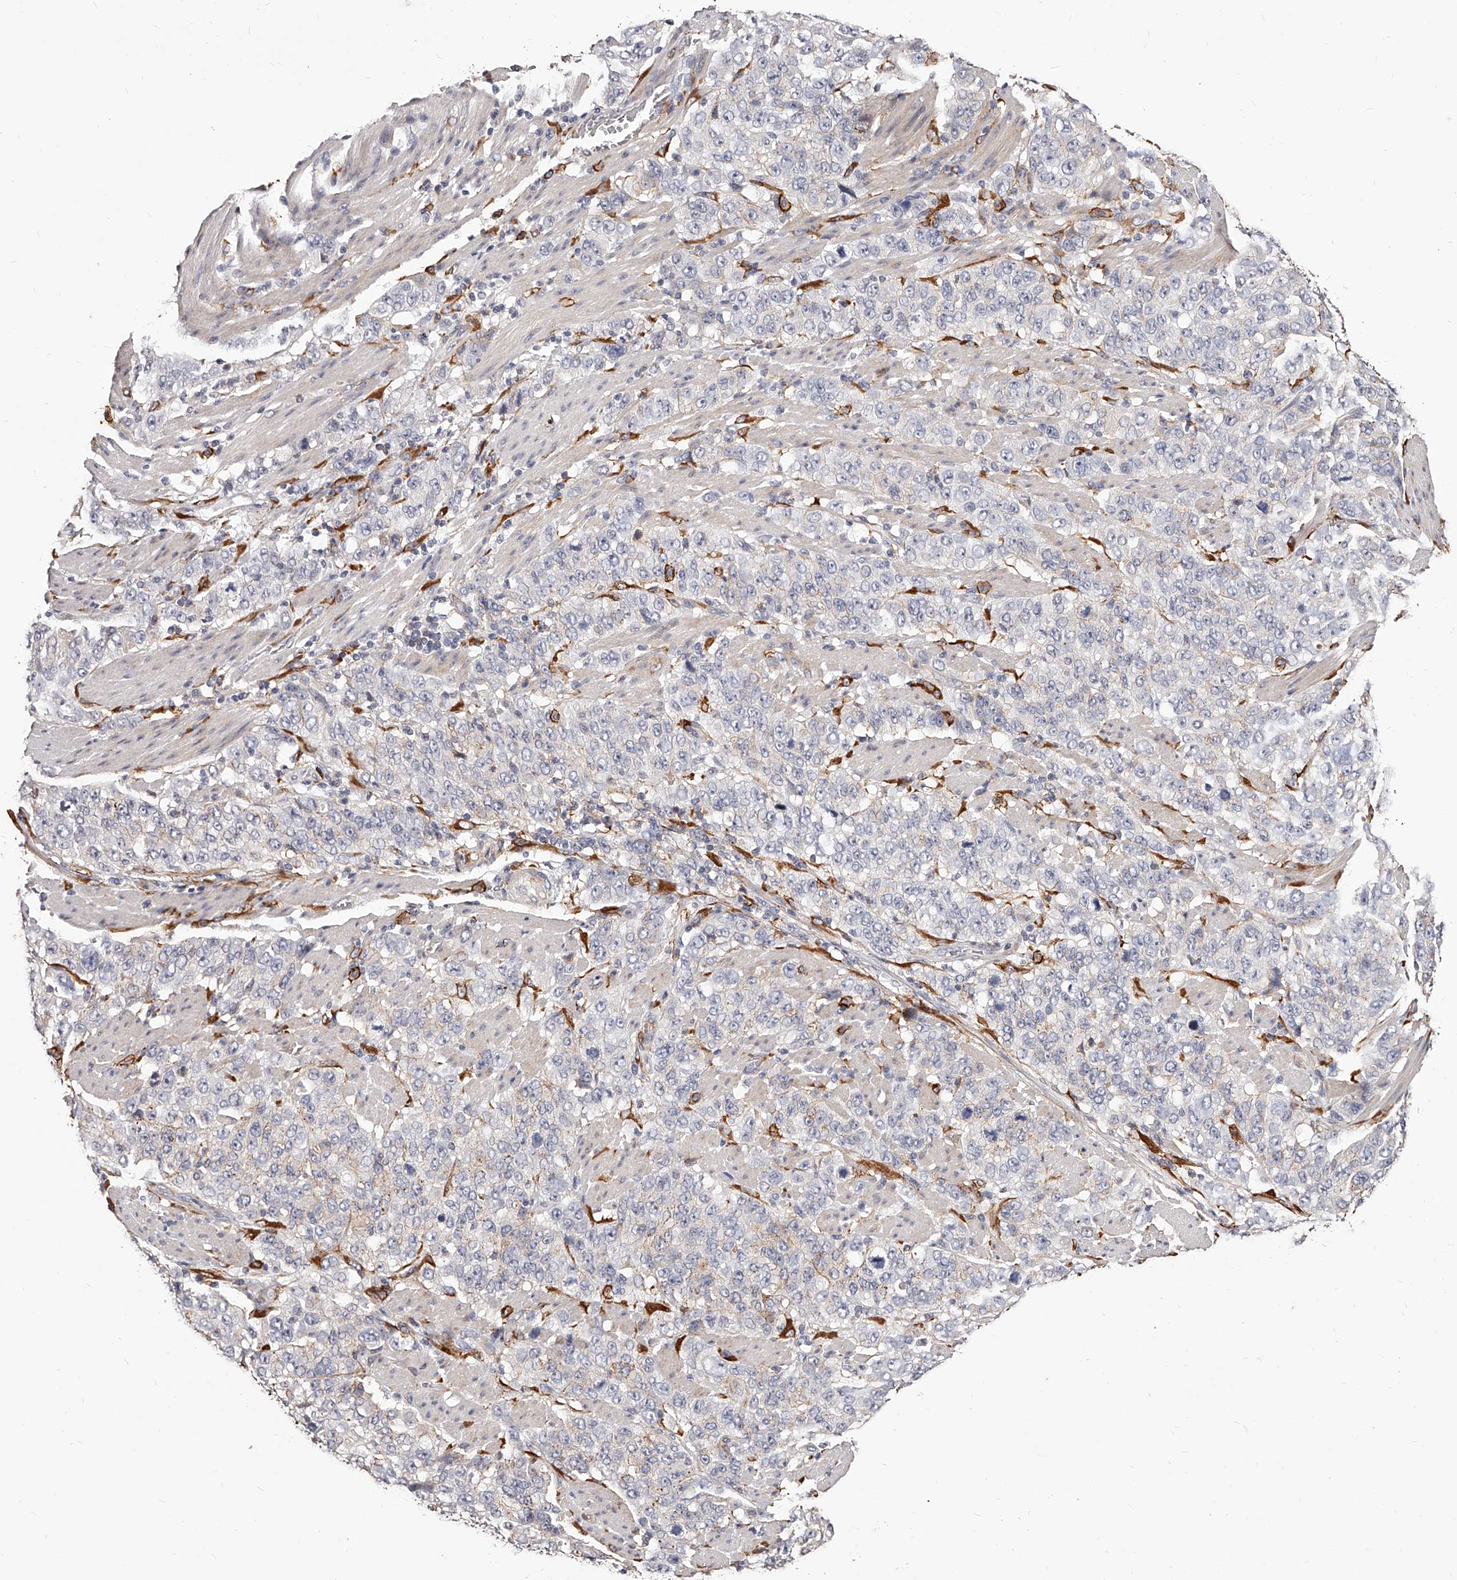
{"staining": {"intensity": "negative", "quantity": "none", "location": "none"}, "tissue": "stomach cancer", "cell_type": "Tumor cells", "image_type": "cancer", "snomed": [{"axis": "morphology", "description": "Adenocarcinoma, NOS"}, {"axis": "topography", "description": "Stomach"}], "caption": "IHC of stomach adenocarcinoma exhibits no expression in tumor cells.", "gene": "CD82", "patient": {"sex": "male", "age": 48}}